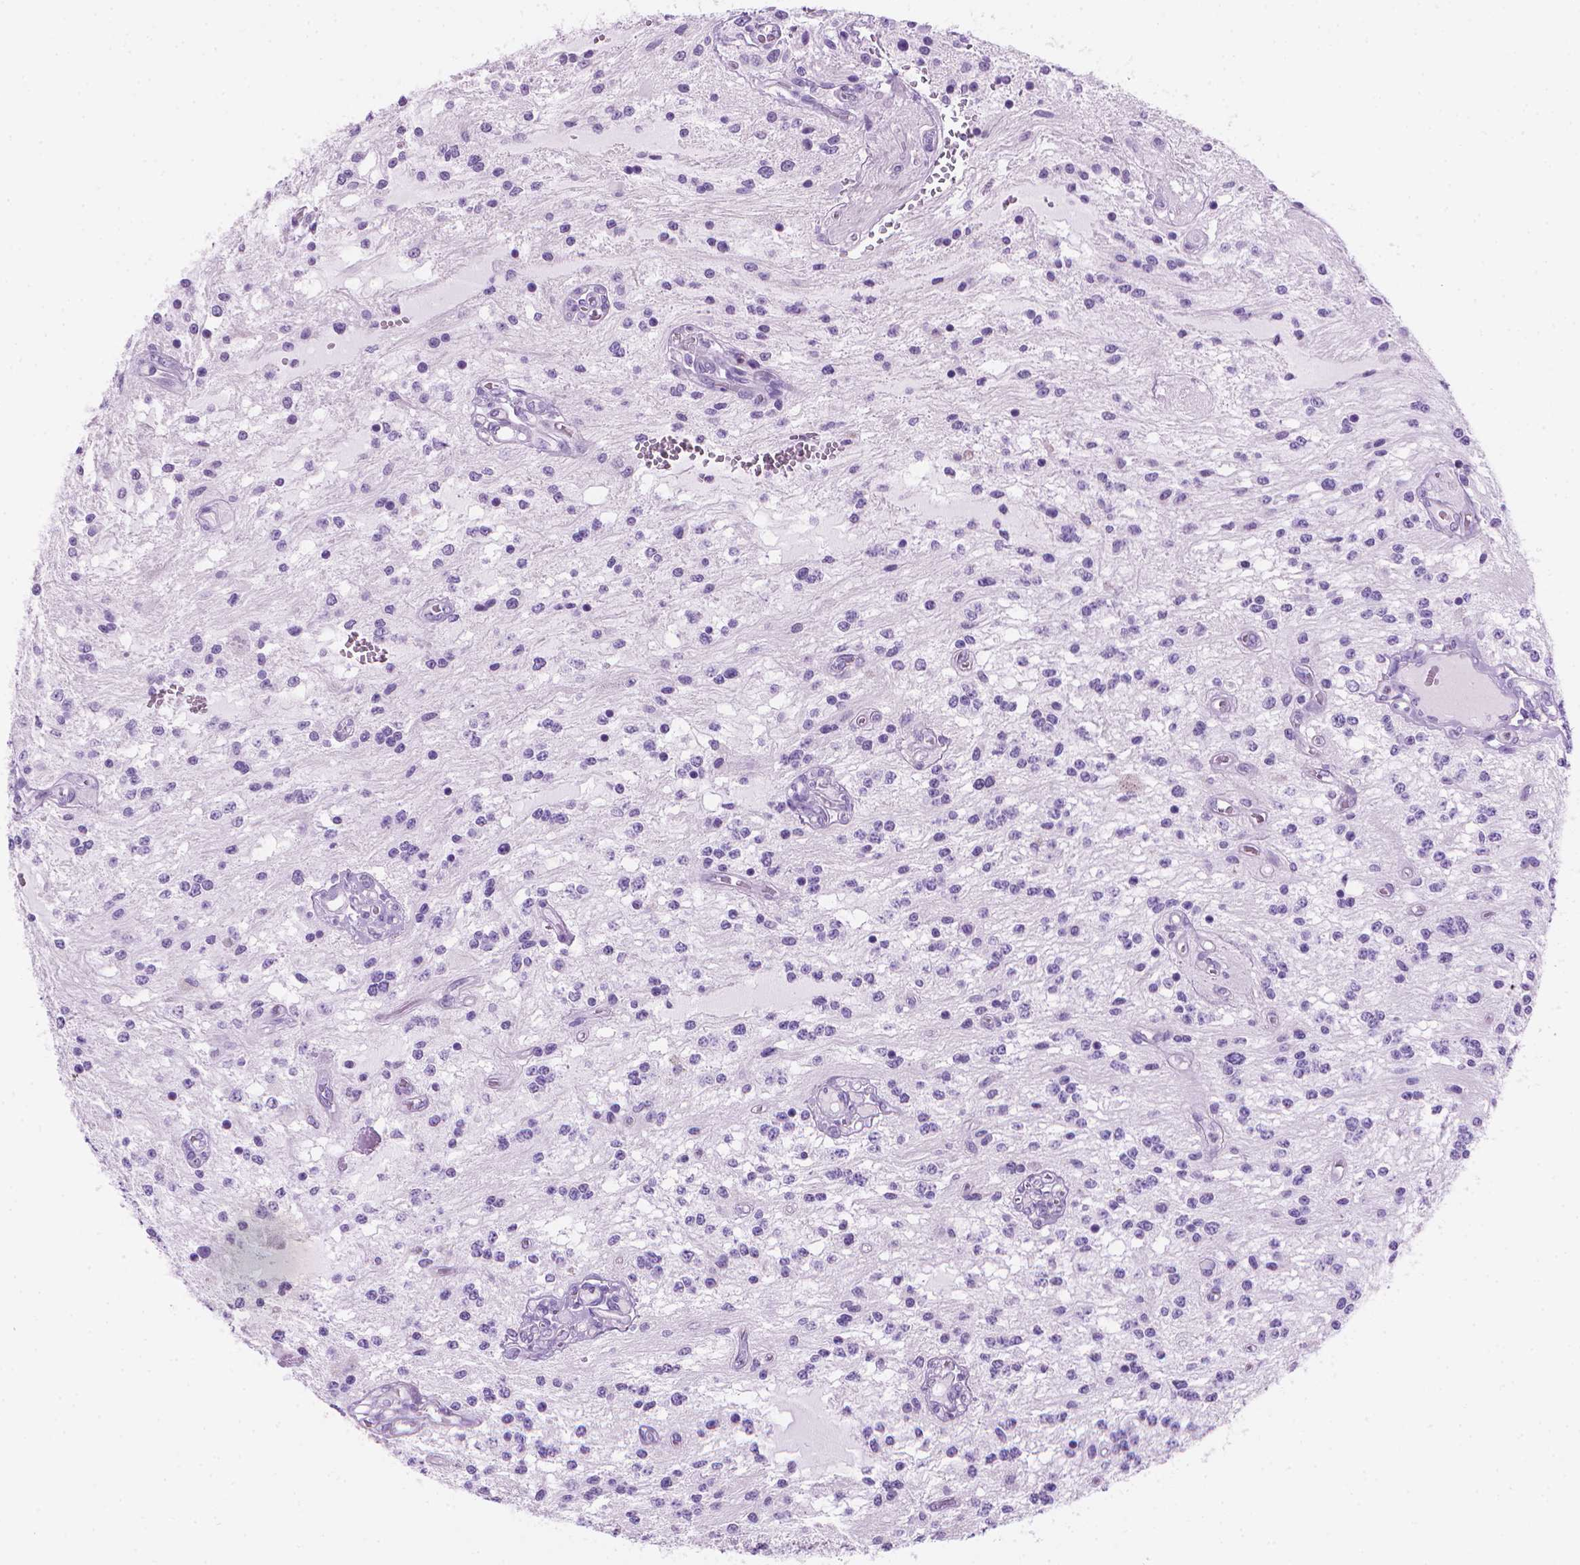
{"staining": {"intensity": "negative", "quantity": "none", "location": "none"}, "tissue": "glioma", "cell_type": "Tumor cells", "image_type": "cancer", "snomed": [{"axis": "morphology", "description": "Glioma, malignant, Low grade"}, {"axis": "topography", "description": "Cerebellum"}], "caption": "The histopathology image reveals no significant staining in tumor cells of malignant glioma (low-grade).", "gene": "TTC29", "patient": {"sex": "female", "age": 14}}